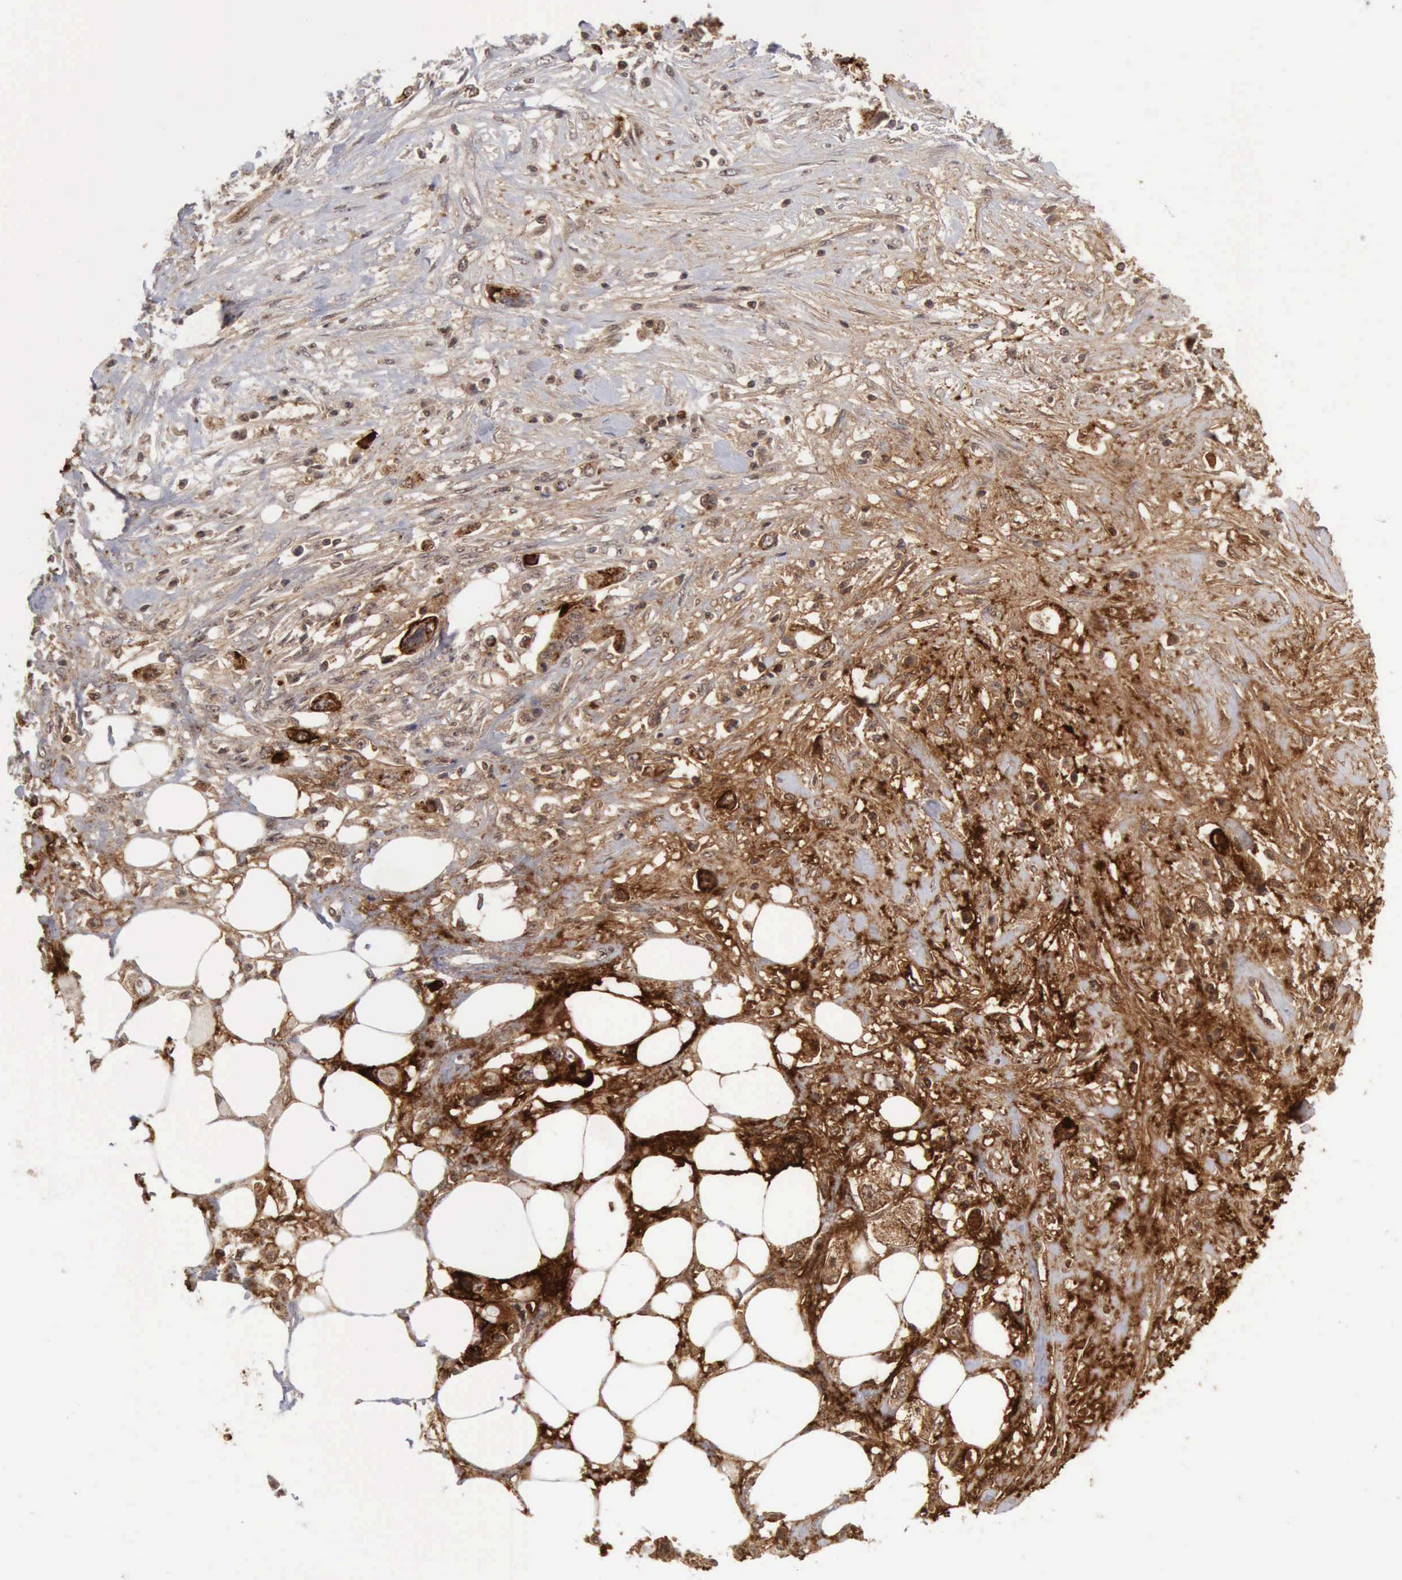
{"staining": {"intensity": "moderate", "quantity": ">75%", "location": "cytoplasmic/membranous,nuclear"}, "tissue": "pancreatic cancer", "cell_type": "Tumor cells", "image_type": "cancer", "snomed": [{"axis": "morphology", "description": "Adenocarcinoma, NOS"}, {"axis": "topography", "description": "Pancreas"}, {"axis": "topography", "description": "Stomach, upper"}], "caption": "A brown stain highlights moderate cytoplasmic/membranous and nuclear expression of a protein in human pancreatic cancer tumor cells. Using DAB (brown) and hematoxylin (blue) stains, captured at high magnification using brightfield microscopy.", "gene": "CDKN2A", "patient": {"sex": "male", "age": 77}}